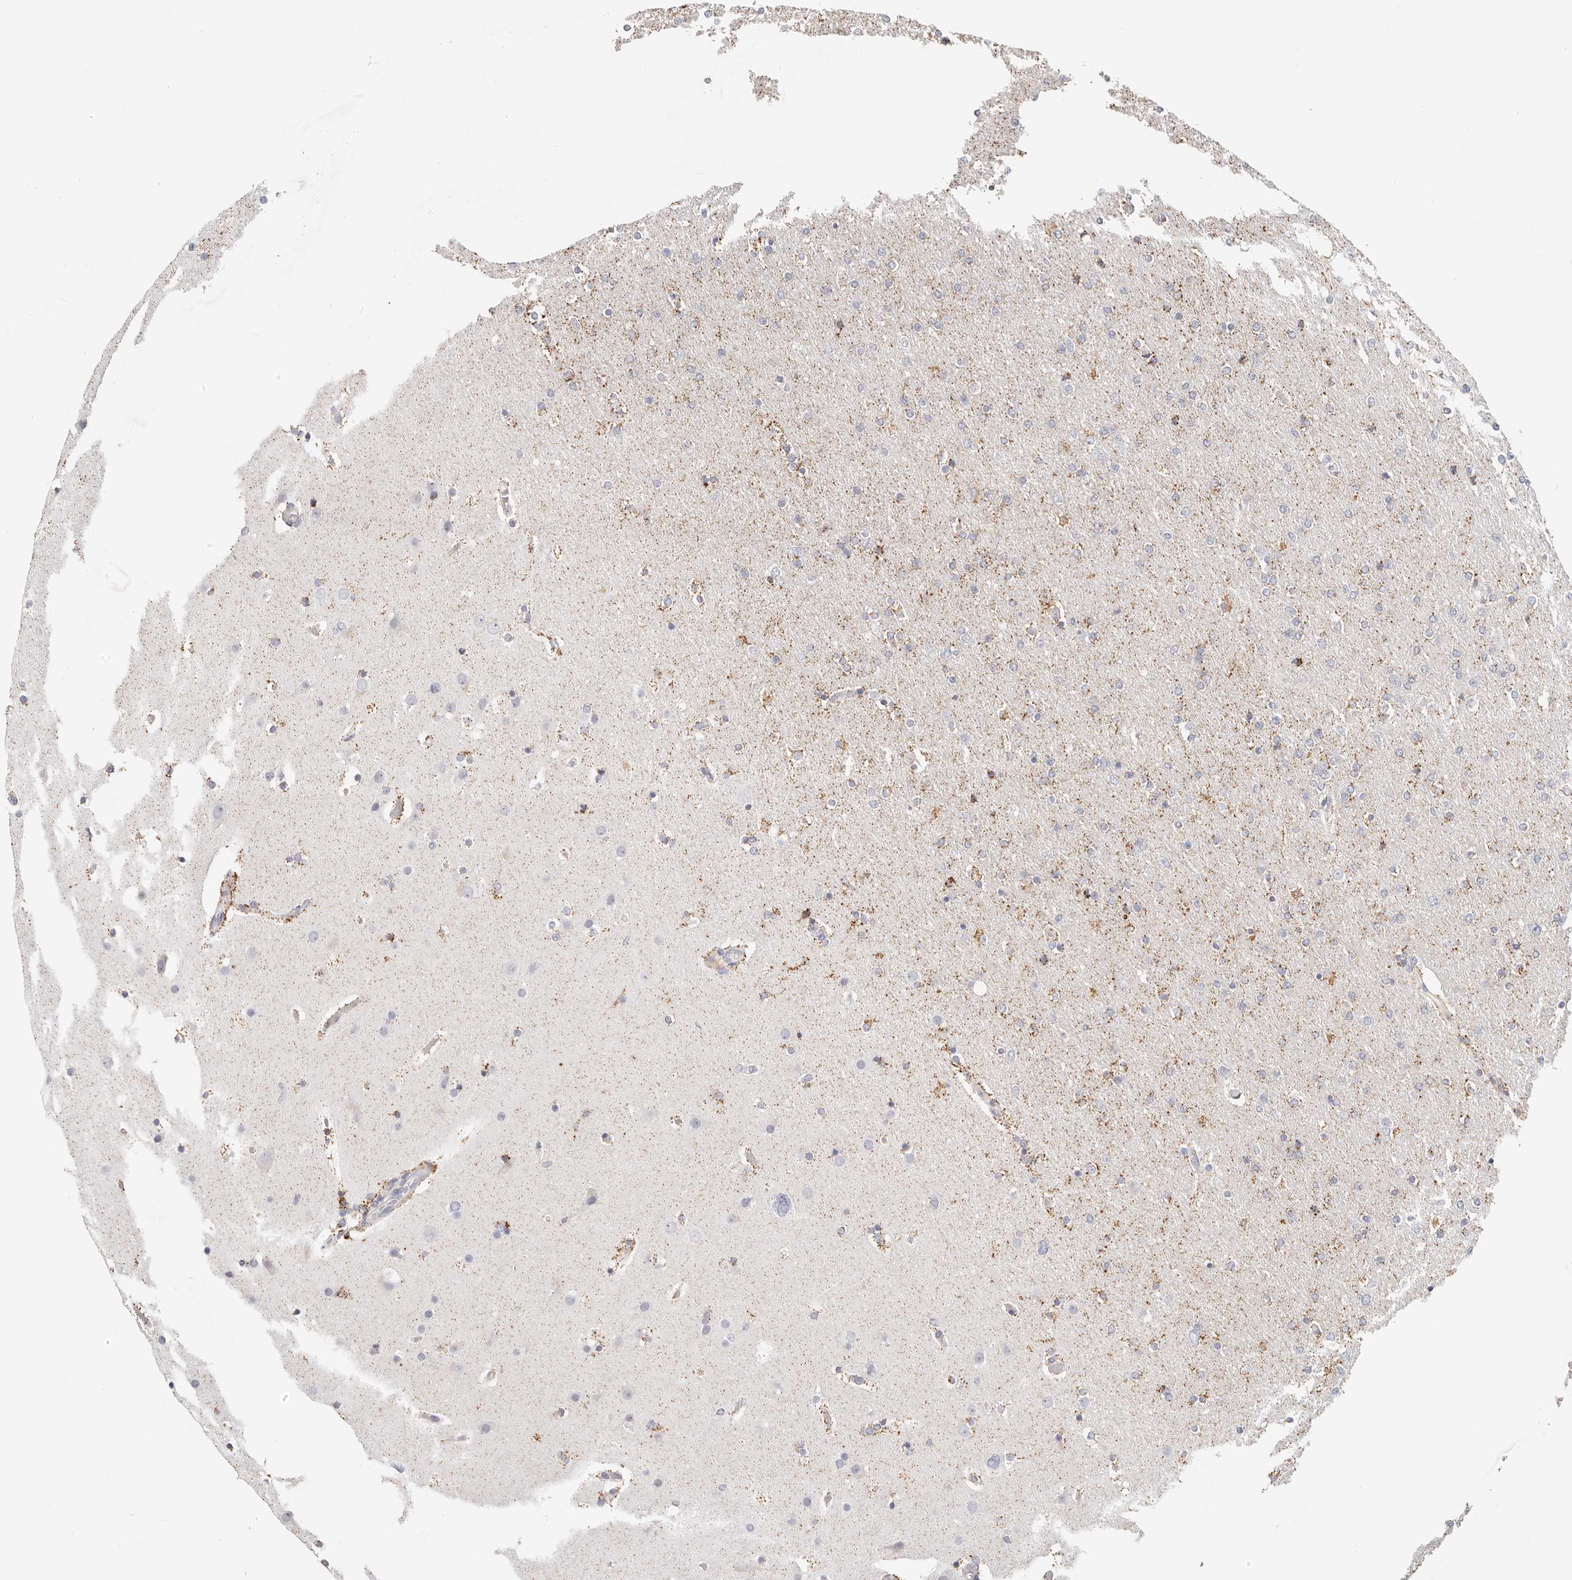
{"staining": {"intensity": "moderate", "quantity": "<25%", "location": "cytoplasmic/membranous"}, "tissue": "glioma", "cell_type": "Tumor cells", "image_type": "cancer", "snomed": [{"axis": "morphology", "description": "Glioma, malignant, High grade"}, {"axis": "topography", "description": "Cerebral cortex"}], "caption": "Glioma tissue demonstrates moderate cytoplasmic/membranous staining in about <25% of tumor cells (IHC, brightfield microscopy, high magnification).", "gene": "STKLD1", "patient": {"sex": "female", "age": 36}}